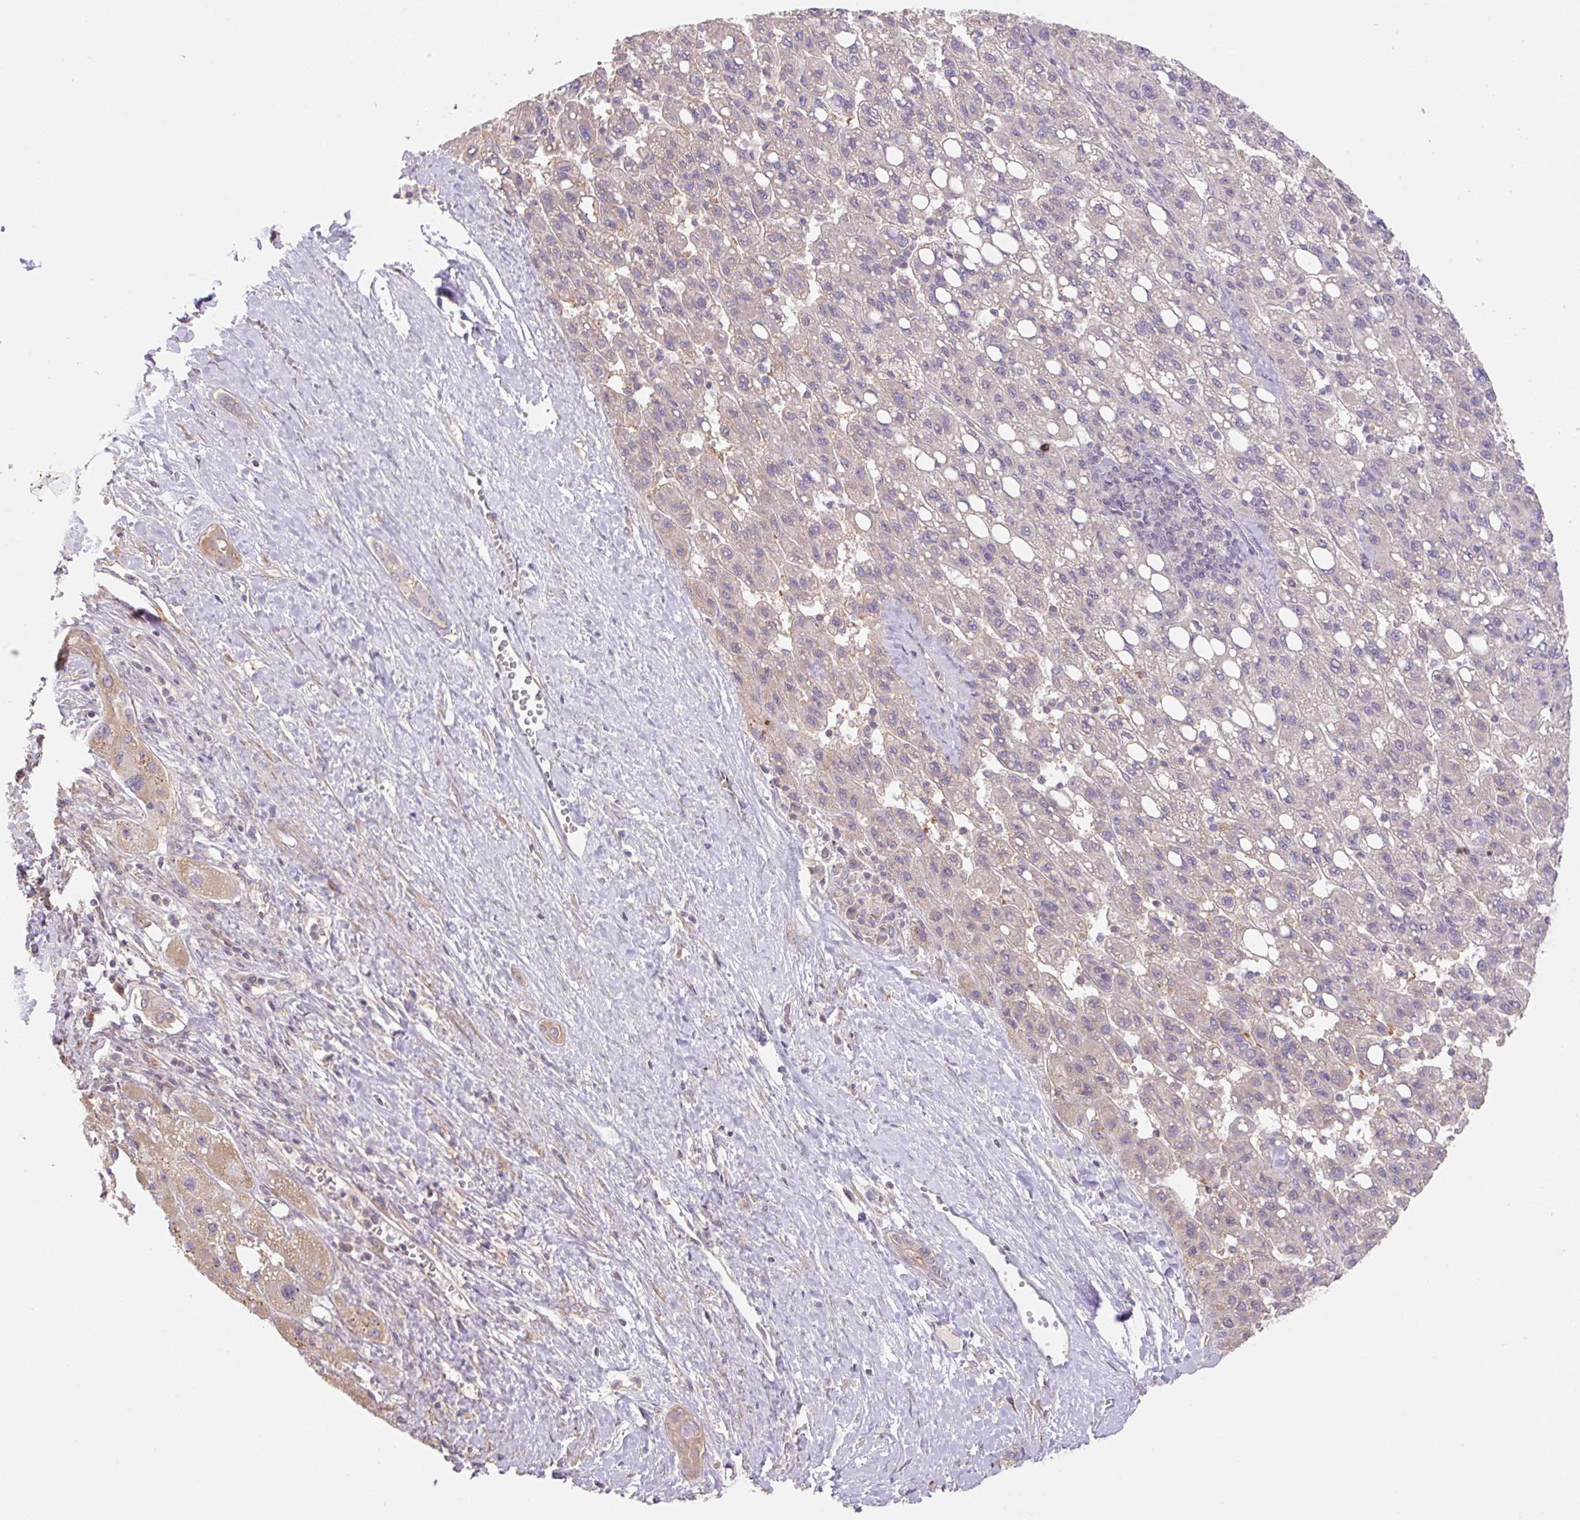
{"staining": {"intensity": "weak", "quantity": "<25%", "location": "cytoplasmic/membranous"}, "tissue": "liver cancer", "cell_type": "Tumor cells", "image_type": "cancer", "snomed": [{"axis": "morphology", "description": "Carcinoma, Hepatocellular, NOS"}, {"axis": "topography", "description": "Liver"}], "caption": "High magnification brightfield microscopy of hepatocellular carcinoma (liver) stained with DAB (brown) and counterstained with hematoxylin (blue): tumor cells show no significant staining.", "gene": "COX8A", "patient": {"sex": "female", "age": 82}}